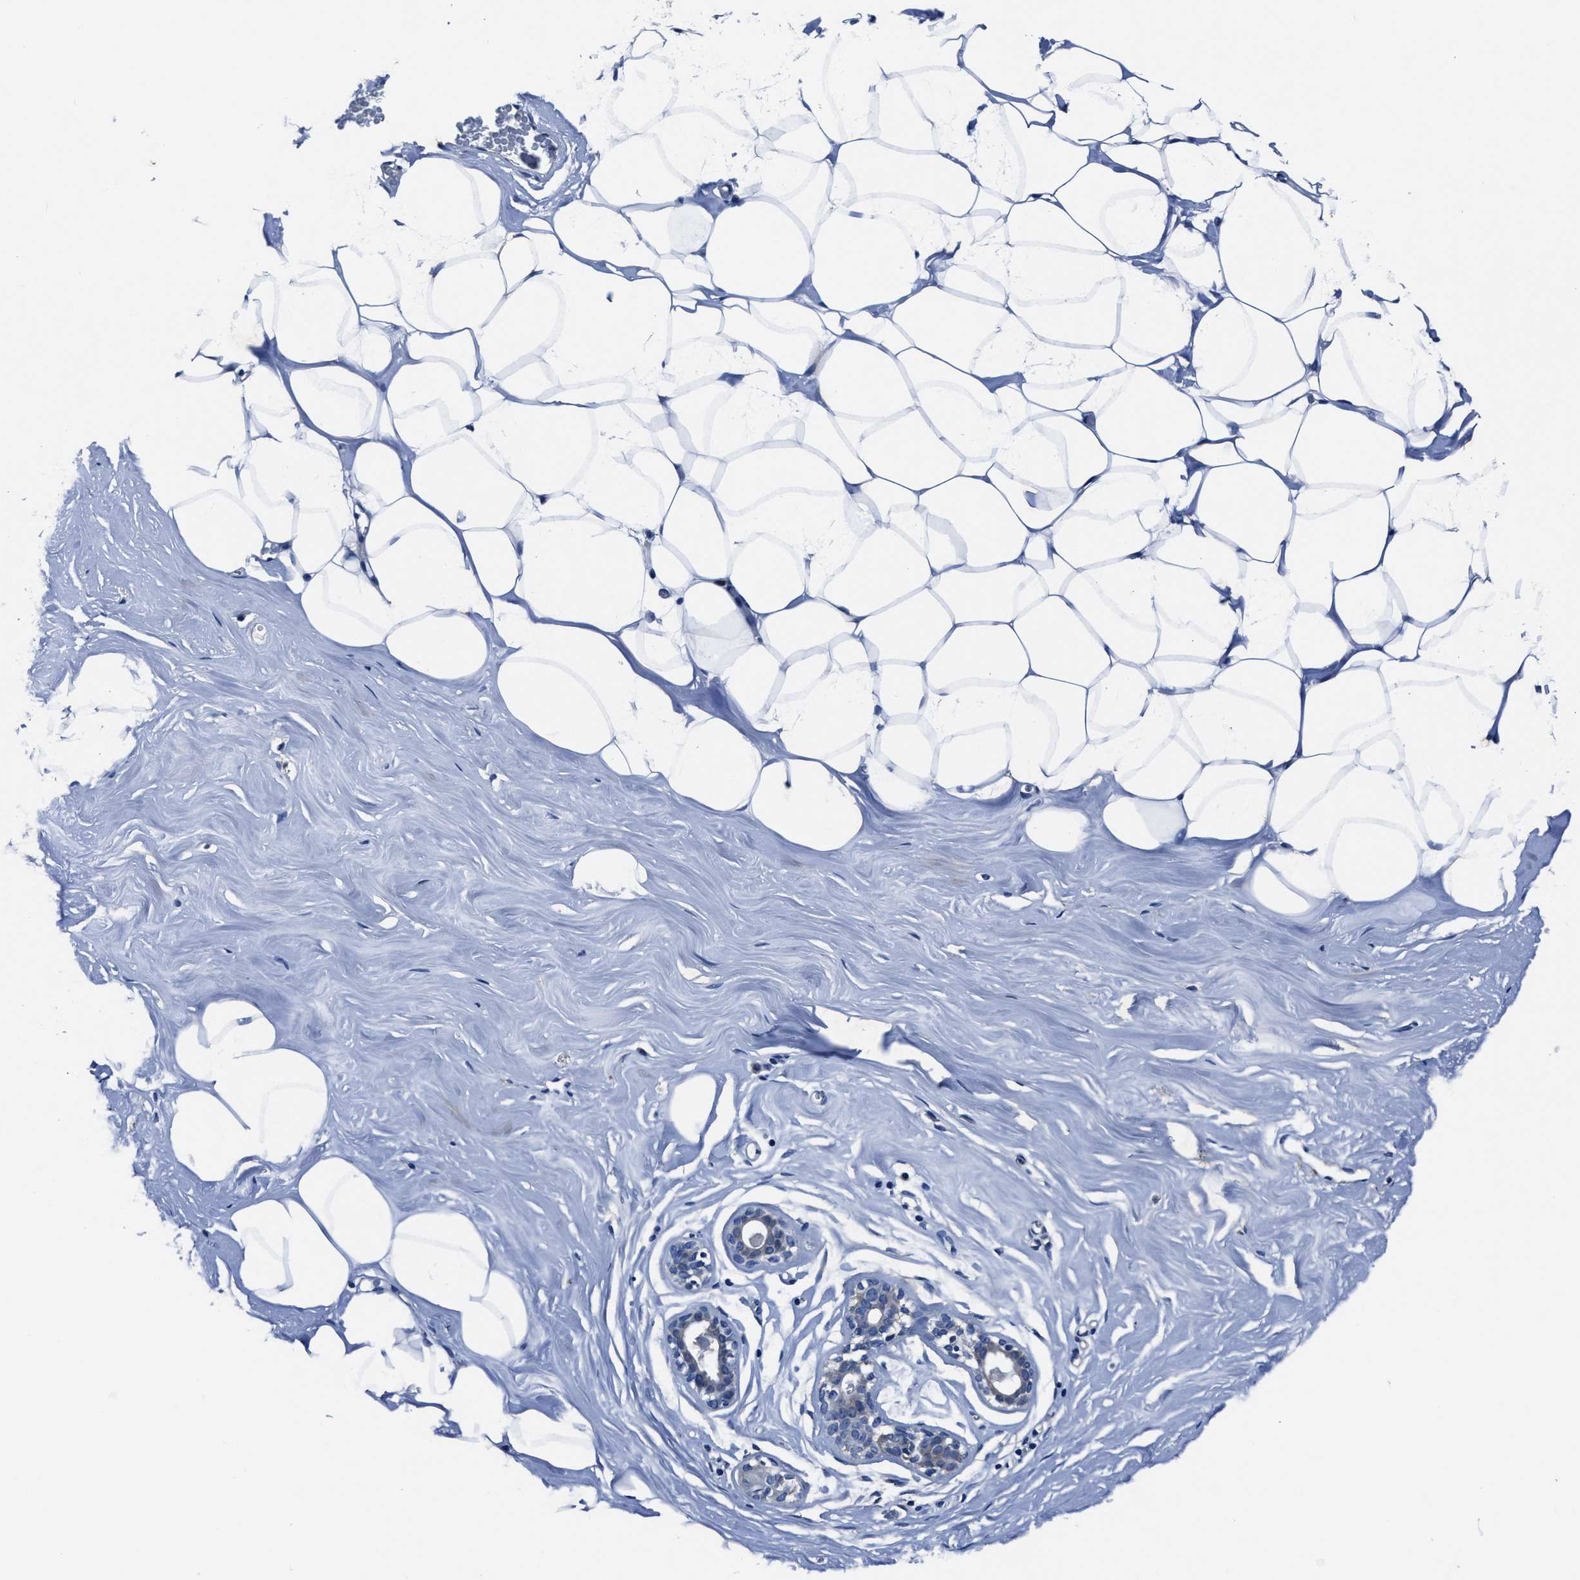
{"staining": {"intensity": "negative", "quantity": "none", "location": "none"}, "tissue": "adipose tissue", "cell_type": "Adipocytes", "image_type": "normal", "snomed": [{"axis": "morphology", "description": "Normal tissue, NOS"}, {"axis": "morphology", "description": "Fibrosis, NOS"}, {"axis": "topography", "description": "Breast"}, {"axis": "topography", "description": "Adipose tissue"}], "caption": "This is an IHC photomicrograph of normal adipose tissue. There is no positivity in adipocytes.", "gene": "FGL2", "patient": {"sex": "female", "age": 39}}